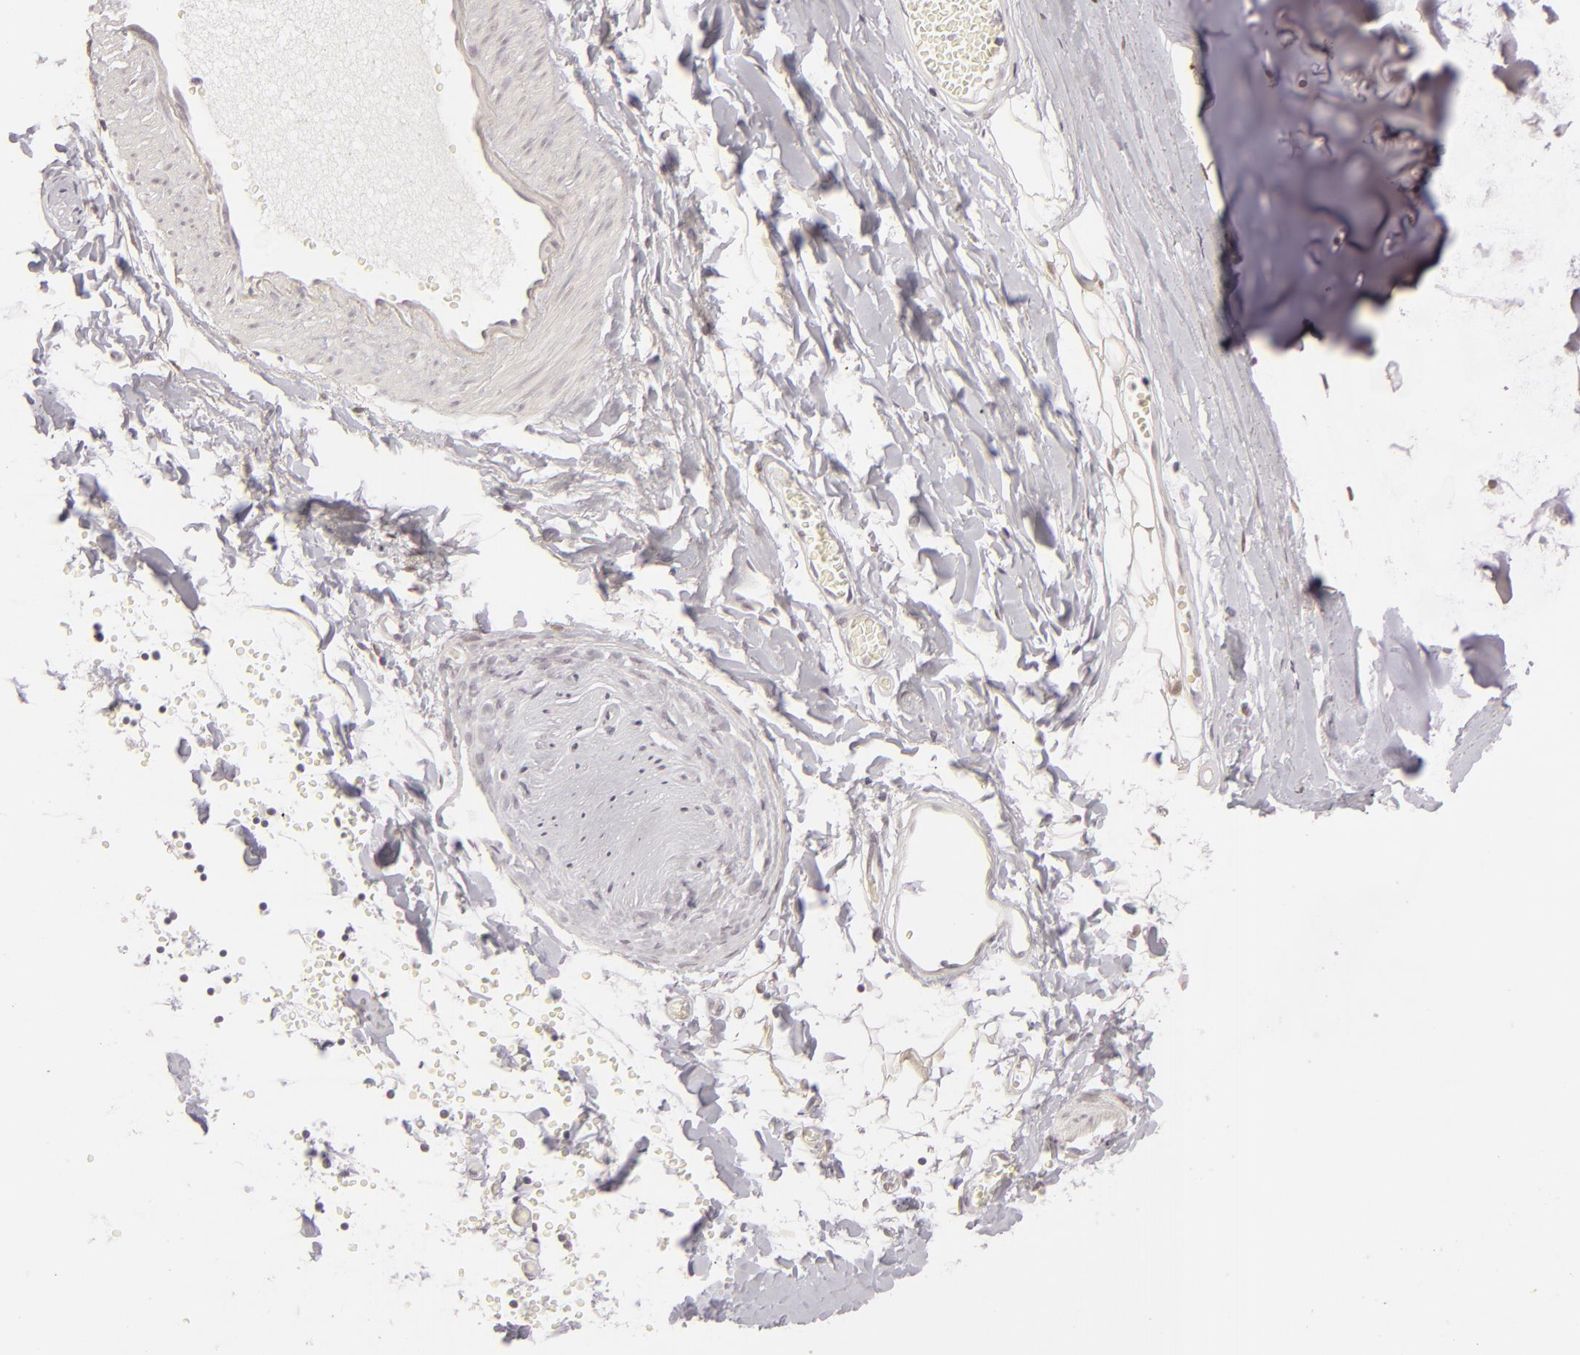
{"staining": {"intensity": "negative", "quantity": "none", "location": "none"}, "tissue": "adipose tissue", "cell_type": "Adipocytes", "image_type": "normal", "snomed": [{"axis": "morphology", "description": "Normal tissue, NOS"}, {"axis": "topography", "description": "Bronchus"}, {"axis": "topography", "description": "Lung"}], "caption": "DAB immunohistochemical staining of benign human adipose tissue exhibits no significant staining in adipocytes.", "gene": "SIX1", "patient": {"sex": "female", "age": 56}}